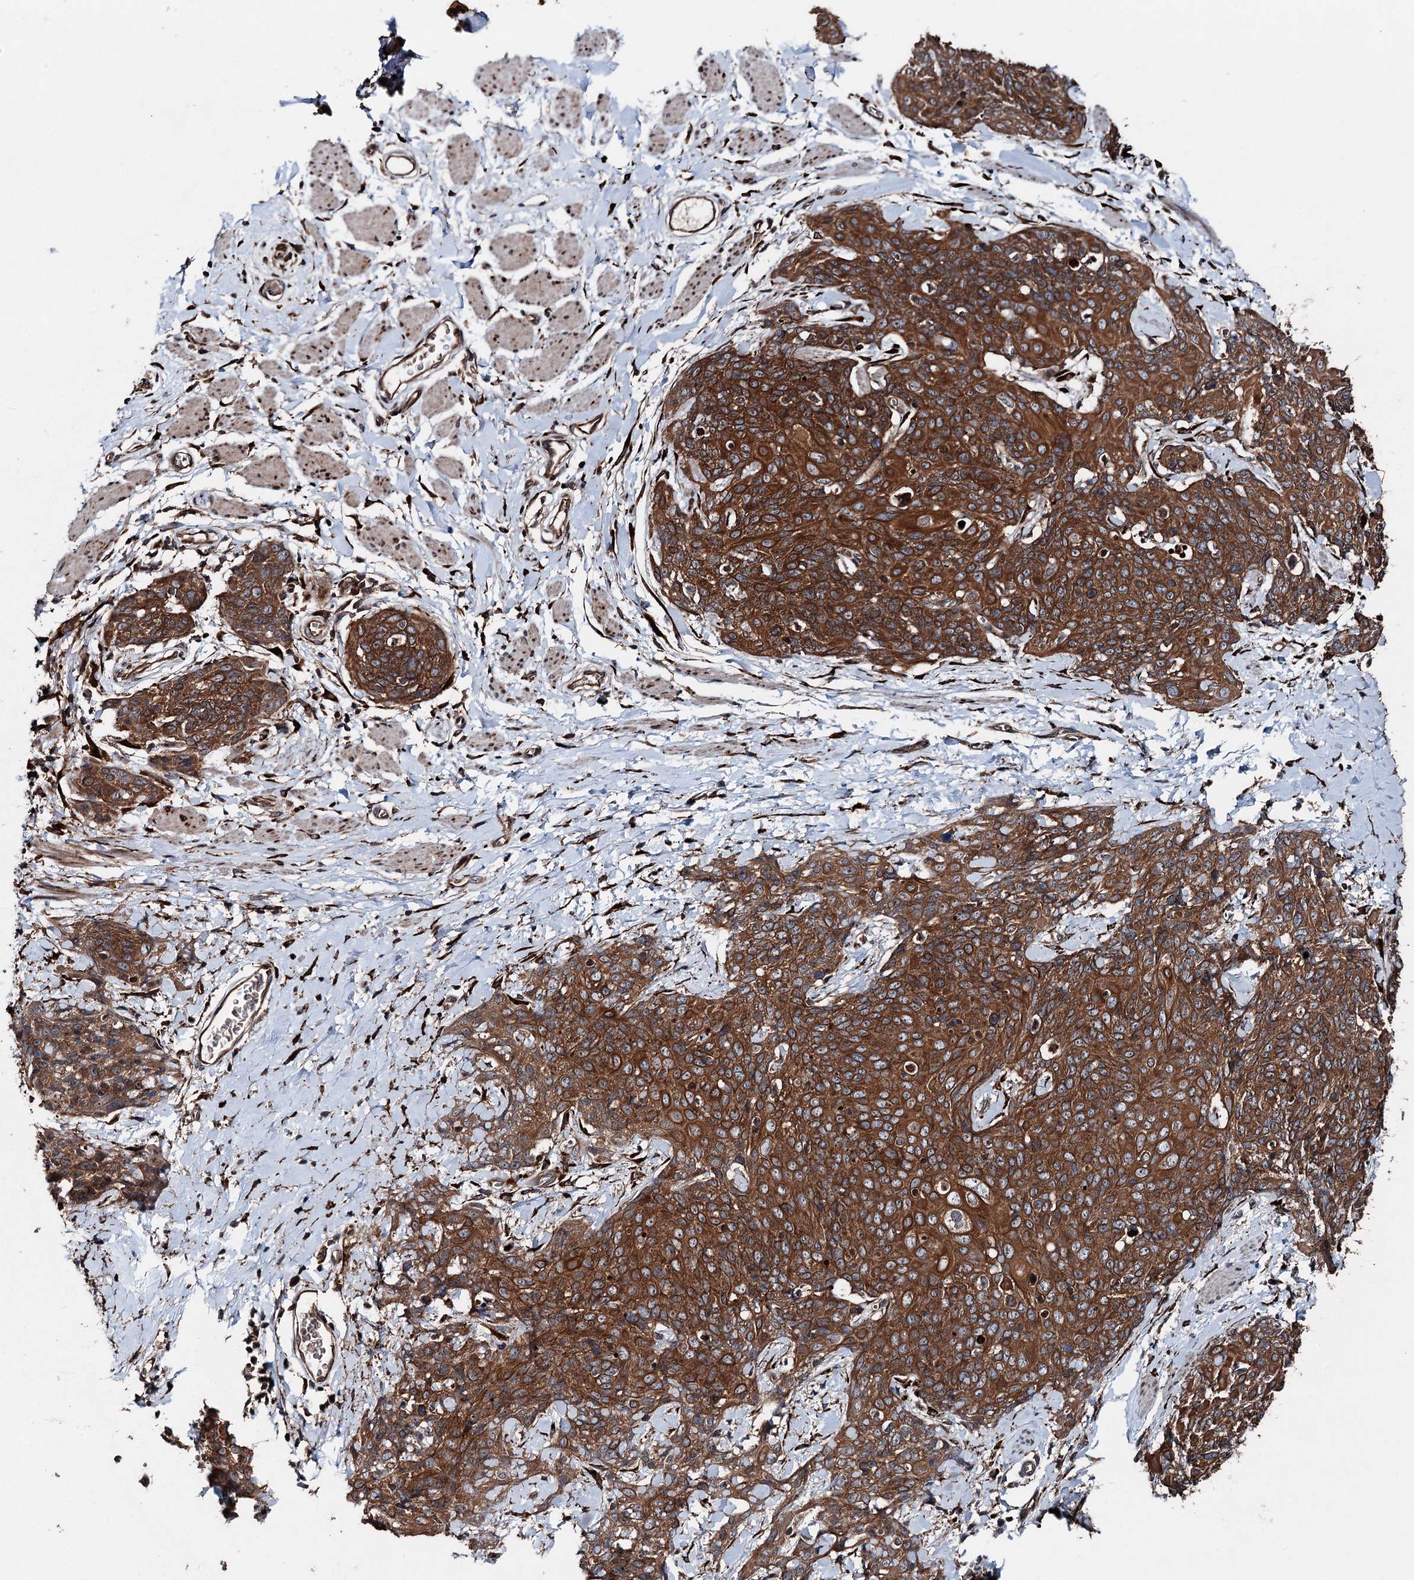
{"staining": {"intensity": "strong", "quantity": ">75%", "location": "cytoplasmic/membranous"}, "tissue": "skin cancer", "cell_type": "Tumor cells", "image_type": "cancer", "snomed": [{"axis": "morphology", "description": "Squamous cell carcinoma, NOS"}, {"axis": "topography", "description": "Skin"}, {"axis": "topography", "description": "Vulva"}], "caption": "Immunohistochemistry (IHC) micrograph of neoplastic tissue: skin cancer stained using immunohistochemistry exhibits high levels of strong protein expression localized specifically in the cytoplasmic/membranous of tumor cells, appearing as a cytoplasmic/membranous brown color.", "gene": "DDIAS", "patient": {"sex": "female", "age": 85}}